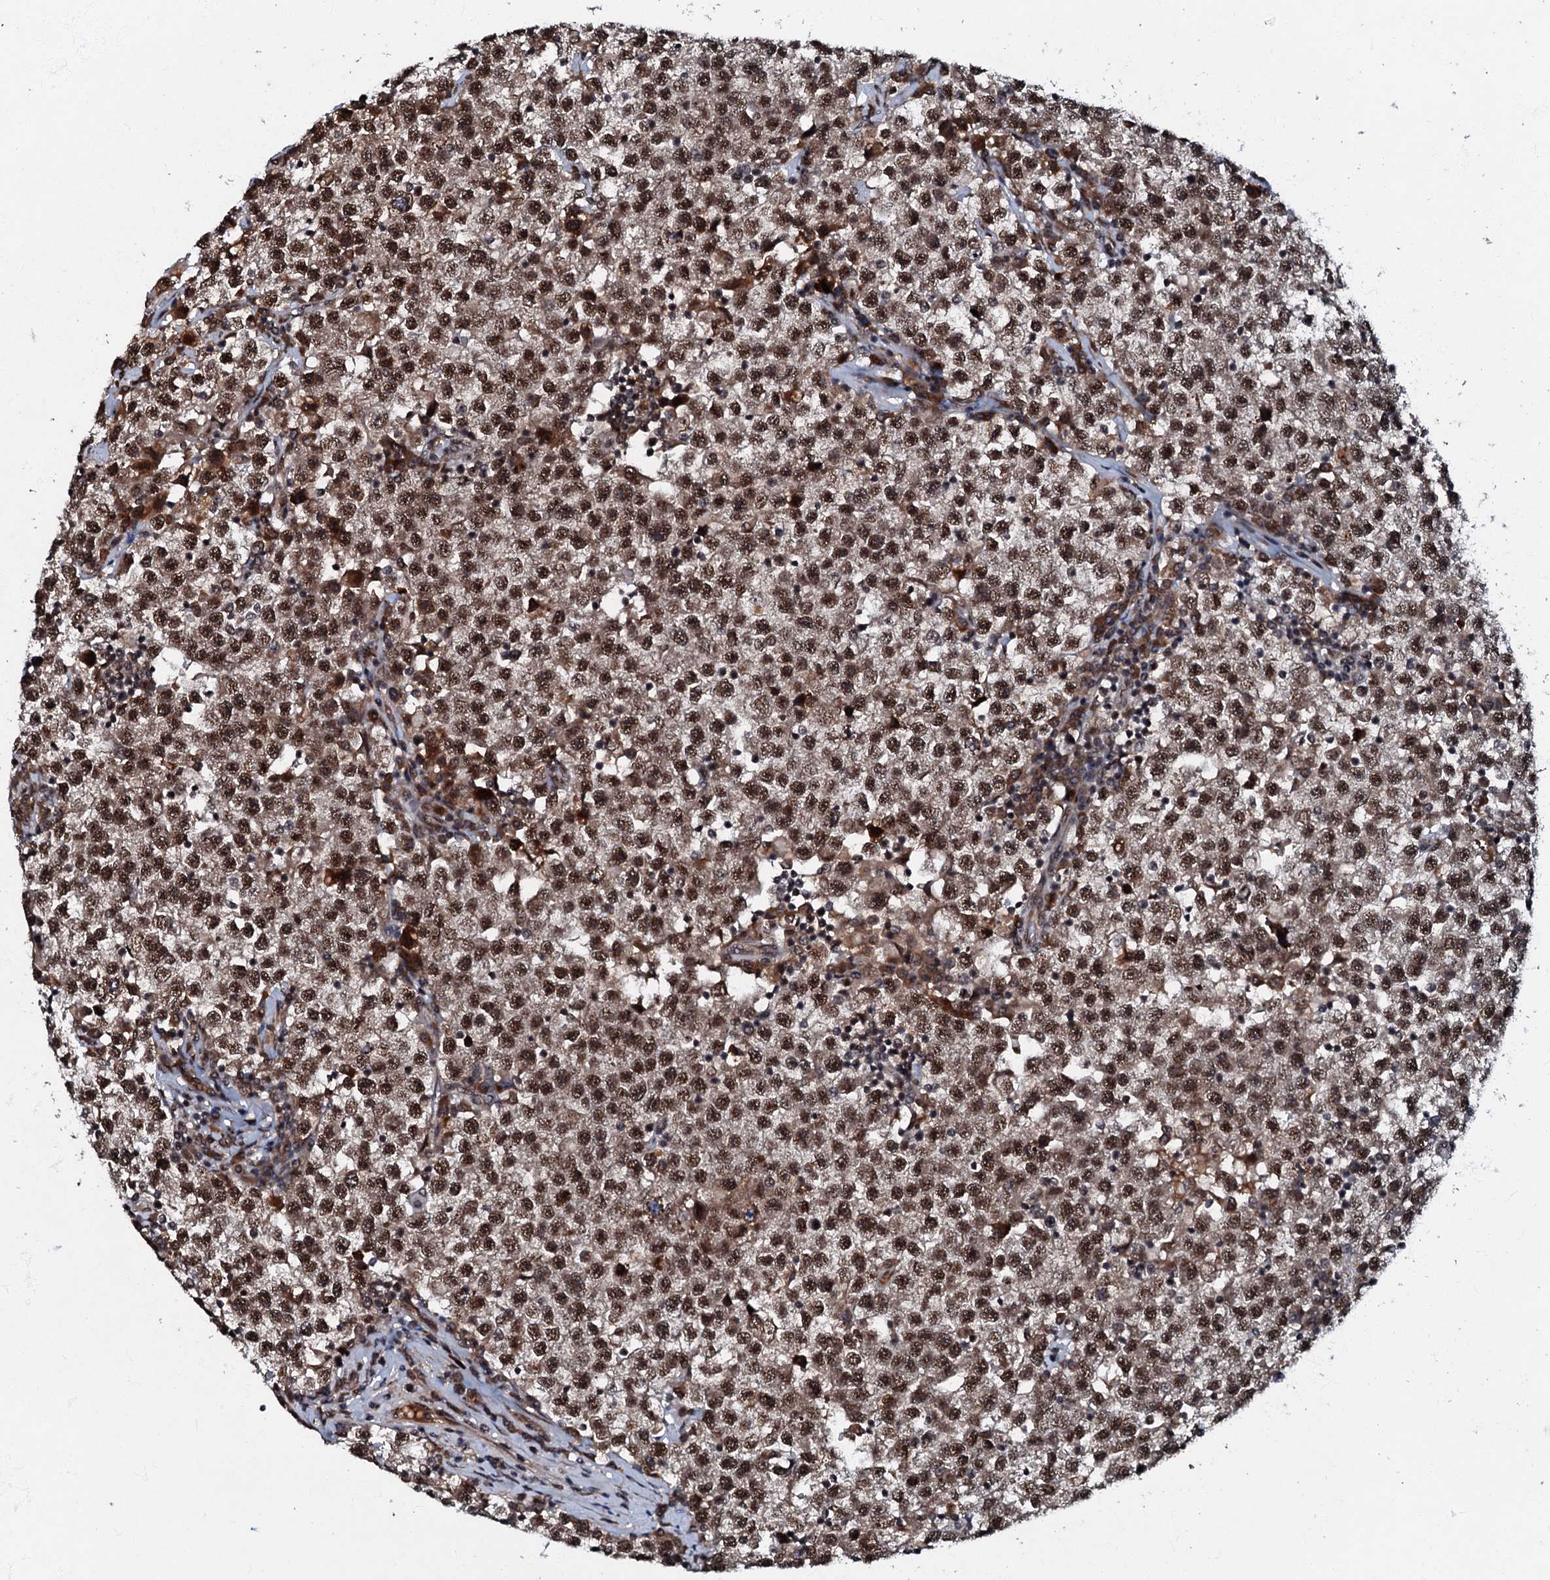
{"staining": {"intensity": "strong", "quantity": ">75%", "location": "nuclear"}, "tissue": "testis cancer", "cell_type": "Tumor cells", "image_type": "cancer", "snomed": [{"axis": "morphology", "description": "Seminoma, NOS"}, {"axis": "topography", "description": "Testis"}], "caption": "High-power microscopy captured an IHC image of seminoma (testis), revealing strong nuclear staining in approximately >75% of tumor cells. (DAB (3,3'-diaminobenzidine) = brown stain, brightfield microscopy at high magnification).", "gene": "C18orf32", "patient": {"sex": "male", "age": 22}}